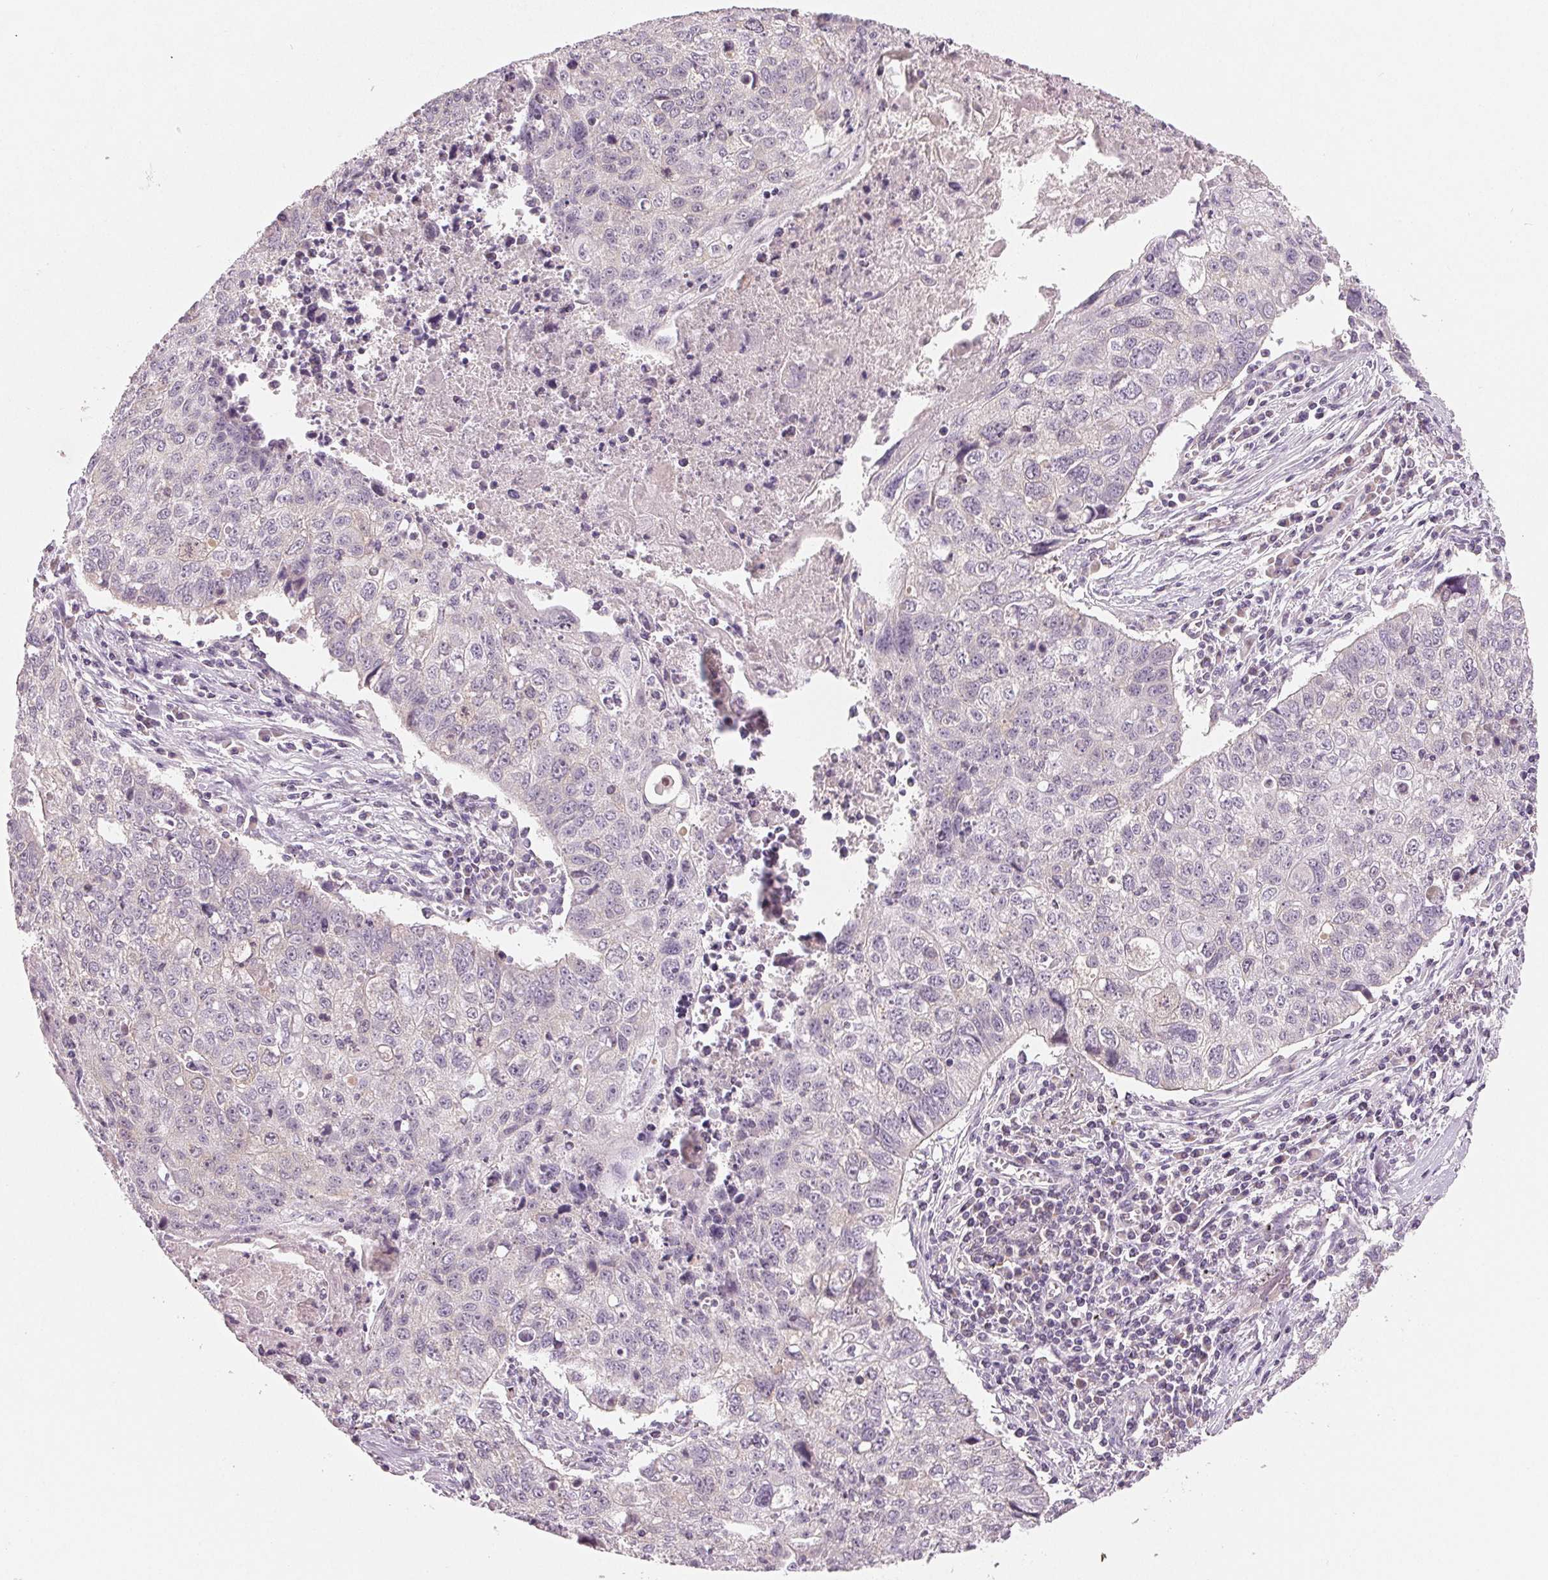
{"staining": {"intensity": "negative", "quantity": "none", "location": "none"}, "tissue": "lung cancer", "cell_type": "Tumor cells", "image_type": "cancer", "snomed": [{"axis": "morphology", "description": "Normal morphology"}, {"axis": "morphology", "description": "Aneuploidy"}, {"axis": "morphology", "description": "Squamous cell carcinoma, NOS"}, {"axis": "topography", "description": "Lymph node"}, {"axis": "topography", "description": "Lung"}], "caption": "Immunohistochemistry (IHC) histopathology image of human lung cancer (aneuploidy) stained for a protein (brown), which displays no staining in tumor cells. The staining is performed using DAB (3,3'-diaminobenzidine) brown chromogen with nuclei counter-stained in using hematoxylin.", "gene": "AQP8", "patient": {"sex": "female", "age": 76}}